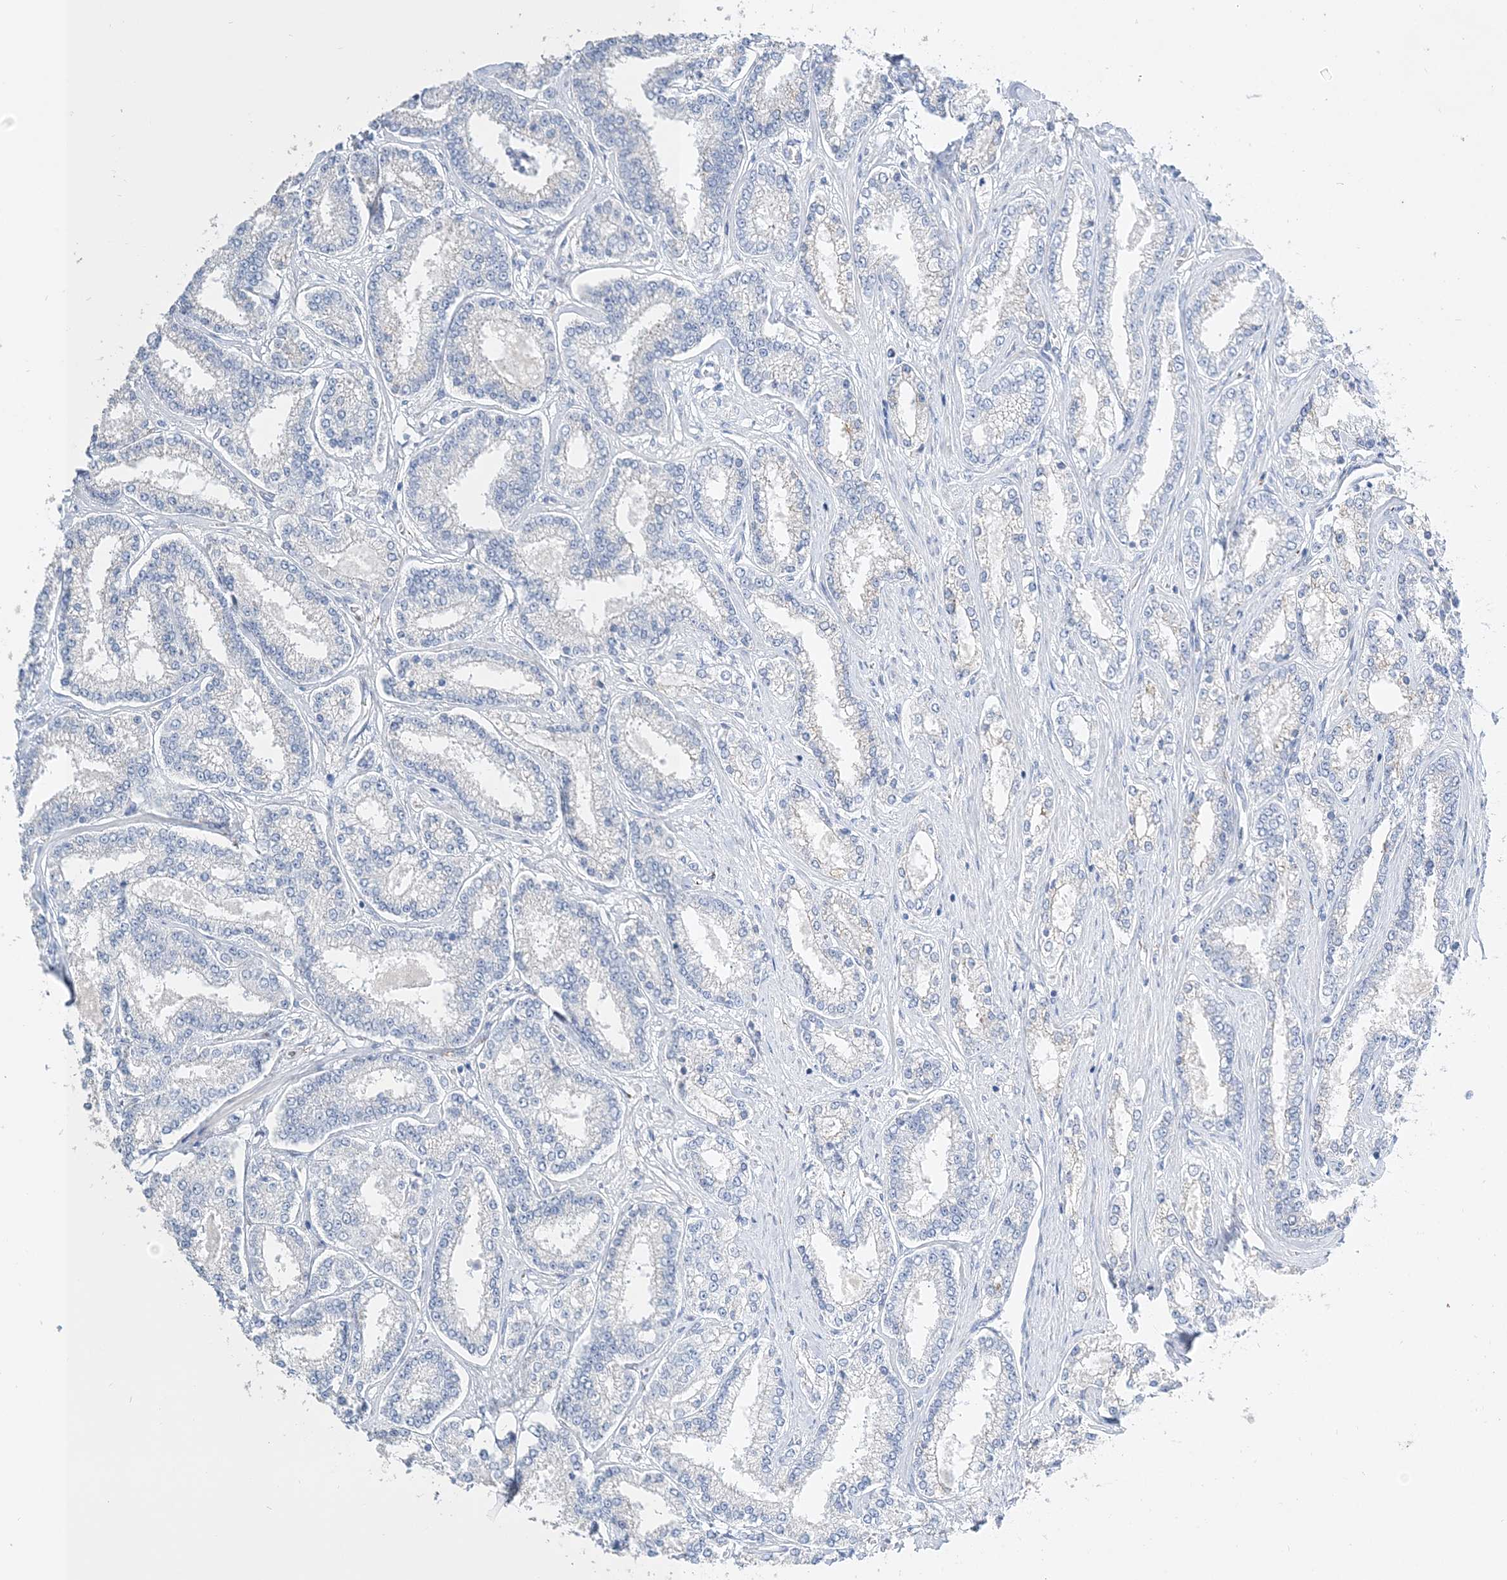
{"staining": {"intensity": "negative", "quantity": "none", "location": "none"}, "tissue": "prostate cancer", "cell_type": "Tumor cells", "image_type": "cancer", "snomed": [{"axis": "morphology", "description": "Normal tissue, NOS"}, {"axis": "morphology", "description": "Adenocarcinoma, High grade"}, {"axis": "topography", "description": "Prostate"}], "caption": "Immunohistochemistry (IHC) image of adenocarcinoma (high-grade) (prostate) stained for a protein (brown), which reveals no positivity in tumor cells.", "gene": "TSPYL6", "patient": {"sex": "male", "age": 83}}